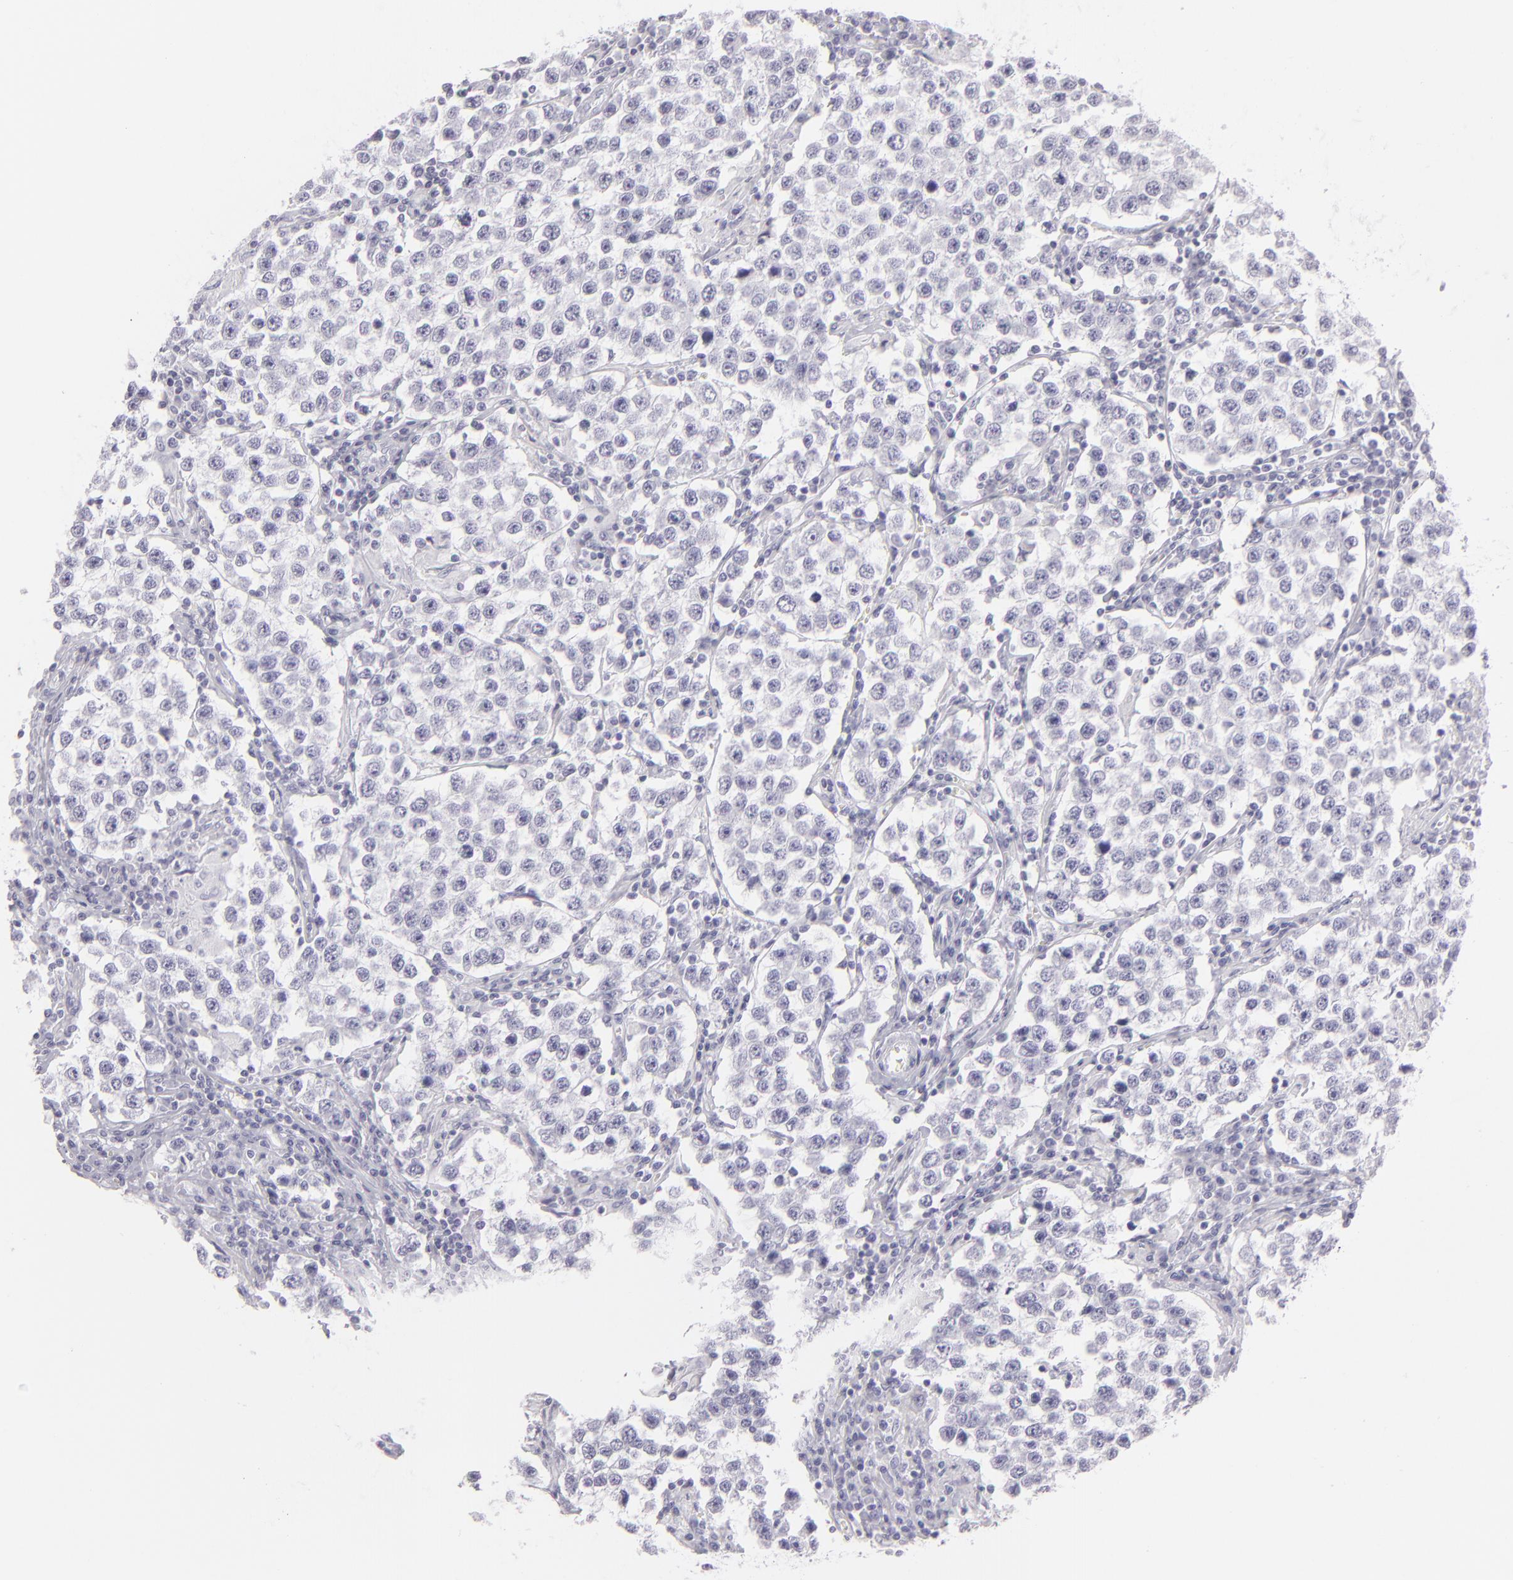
{"staining": {"intensity": "negative", "quantity": "none", "location": "none"}, "tissue": "testis cancer", "cell_type": "Tumor cells", "image_type": "cancer", "snomed": [{"axis": "morphology", "description": "Seminoma, NOS"}, {"axis": "topography", "description": "Testis"}], "caption": "Tumor cells show no significant expression in testis seminoma. Nuclei are stained in blue.", "gene": "FLG", "patient": {"sex": "male", "age": 36}}